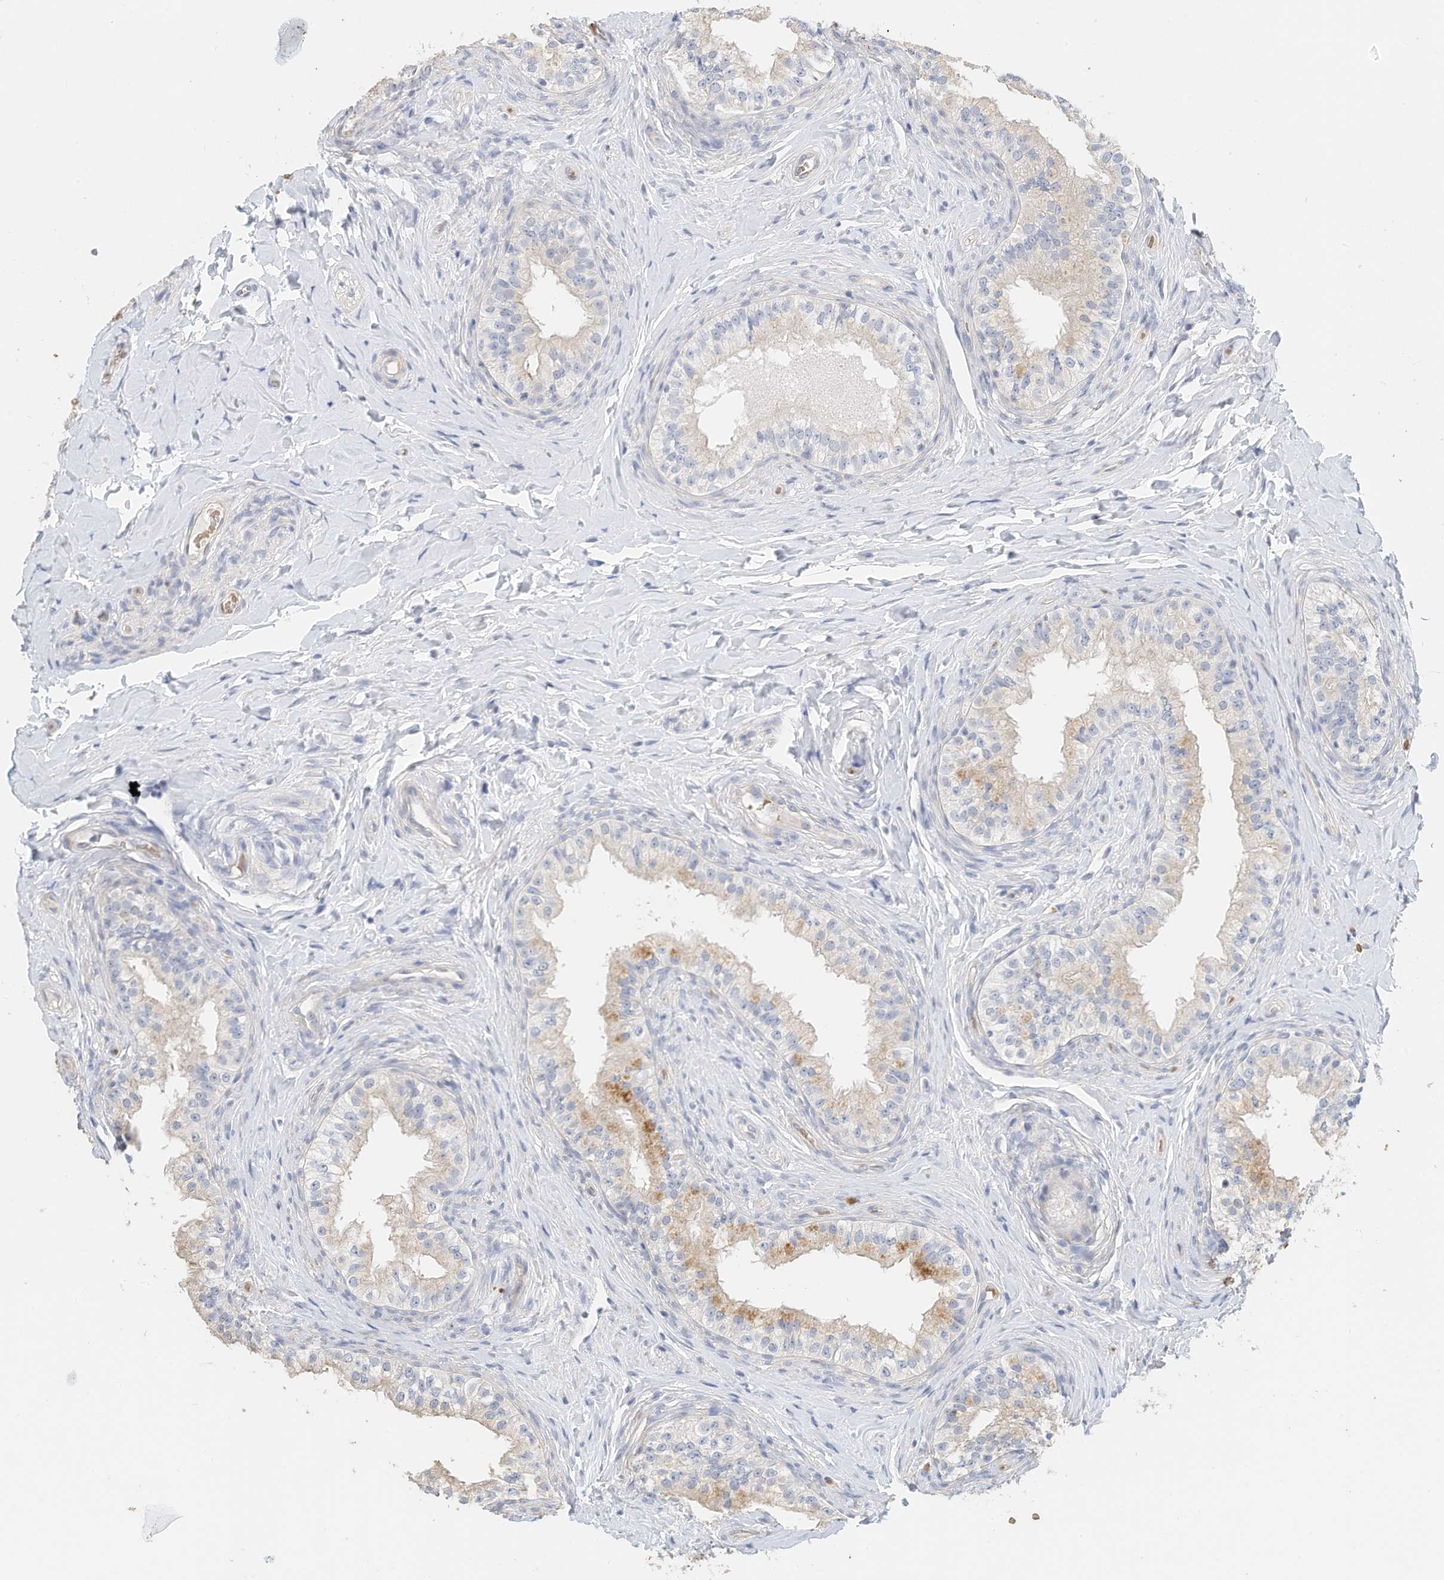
{"staining": {"intensity": "negative", "quantity": "none", "location": "none"}, "tissue": "epididymis", "cell_type": "Glandular cells", "image_type": "normal", "snomed": [{"axis": "morphology", "description": "Normal tissue, NOS"}, {"axis": "topography", "description": "Epididymis"}], "caption": "Immunohistochemistry of benign human epididymis shows no expression in glandular cells.", "gene": "RCAN3", "patient": {"sex": "male", "age": 49}}